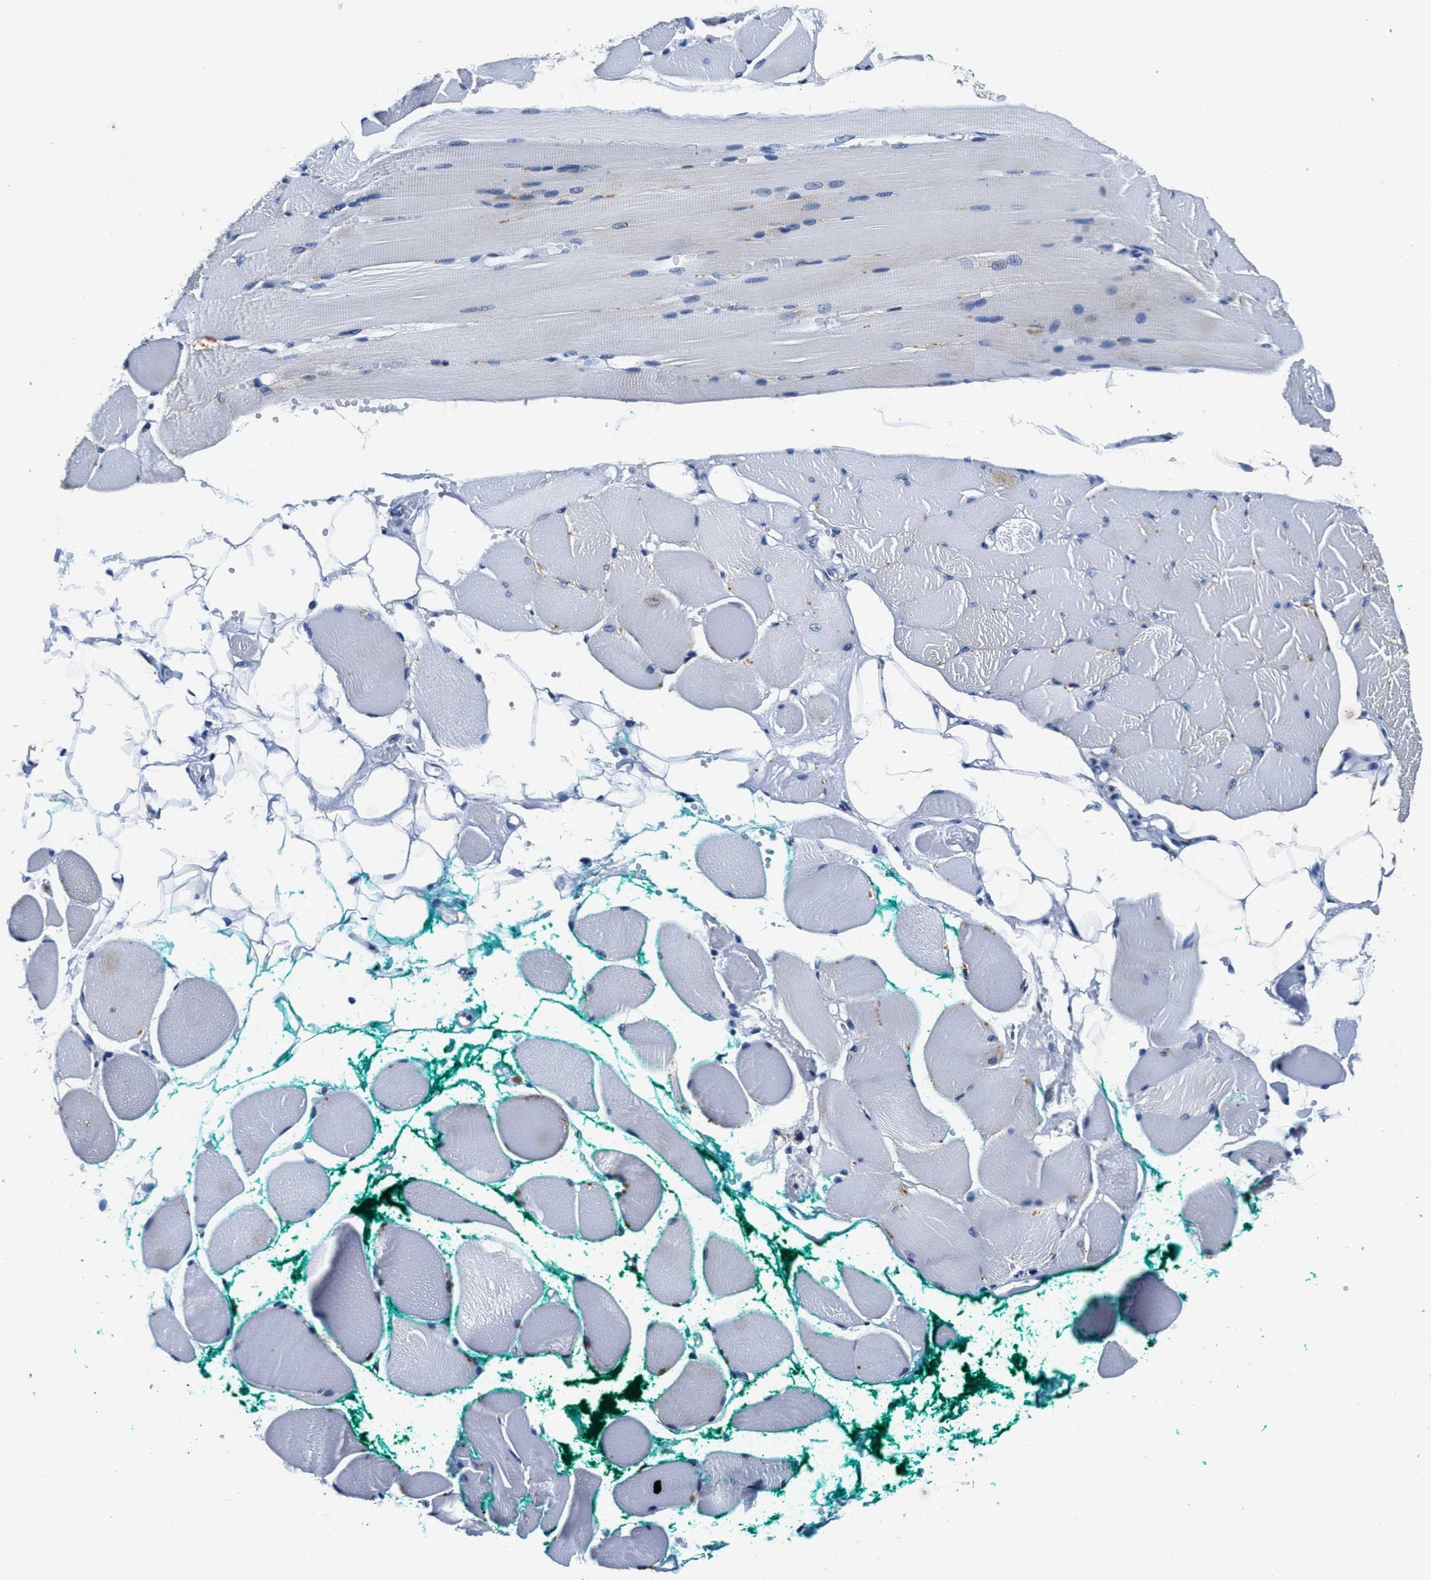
{"staining": {"intensity": "negative", "quantity": "none", "location": "none"}, "tissue": "skeletal muscle", "cell_type": "Myocytes", "image_type": "normal", "snomed": [{"axis": "morphology", "description": "Normal tissue, NOS"}, {"axis": "topography", "description": "Skeletal muscle"}, {"axis": "topography", "description": "Peripheral nerve tissue"}], "caption": "DAB (3,3'-diaminobenzidine) immunohistochemical staining of normal skeletal muscle shows no significant positivity in myocytes.", "gene": "HS3ST2", "patient": {"sex": "female", "age": 84}}